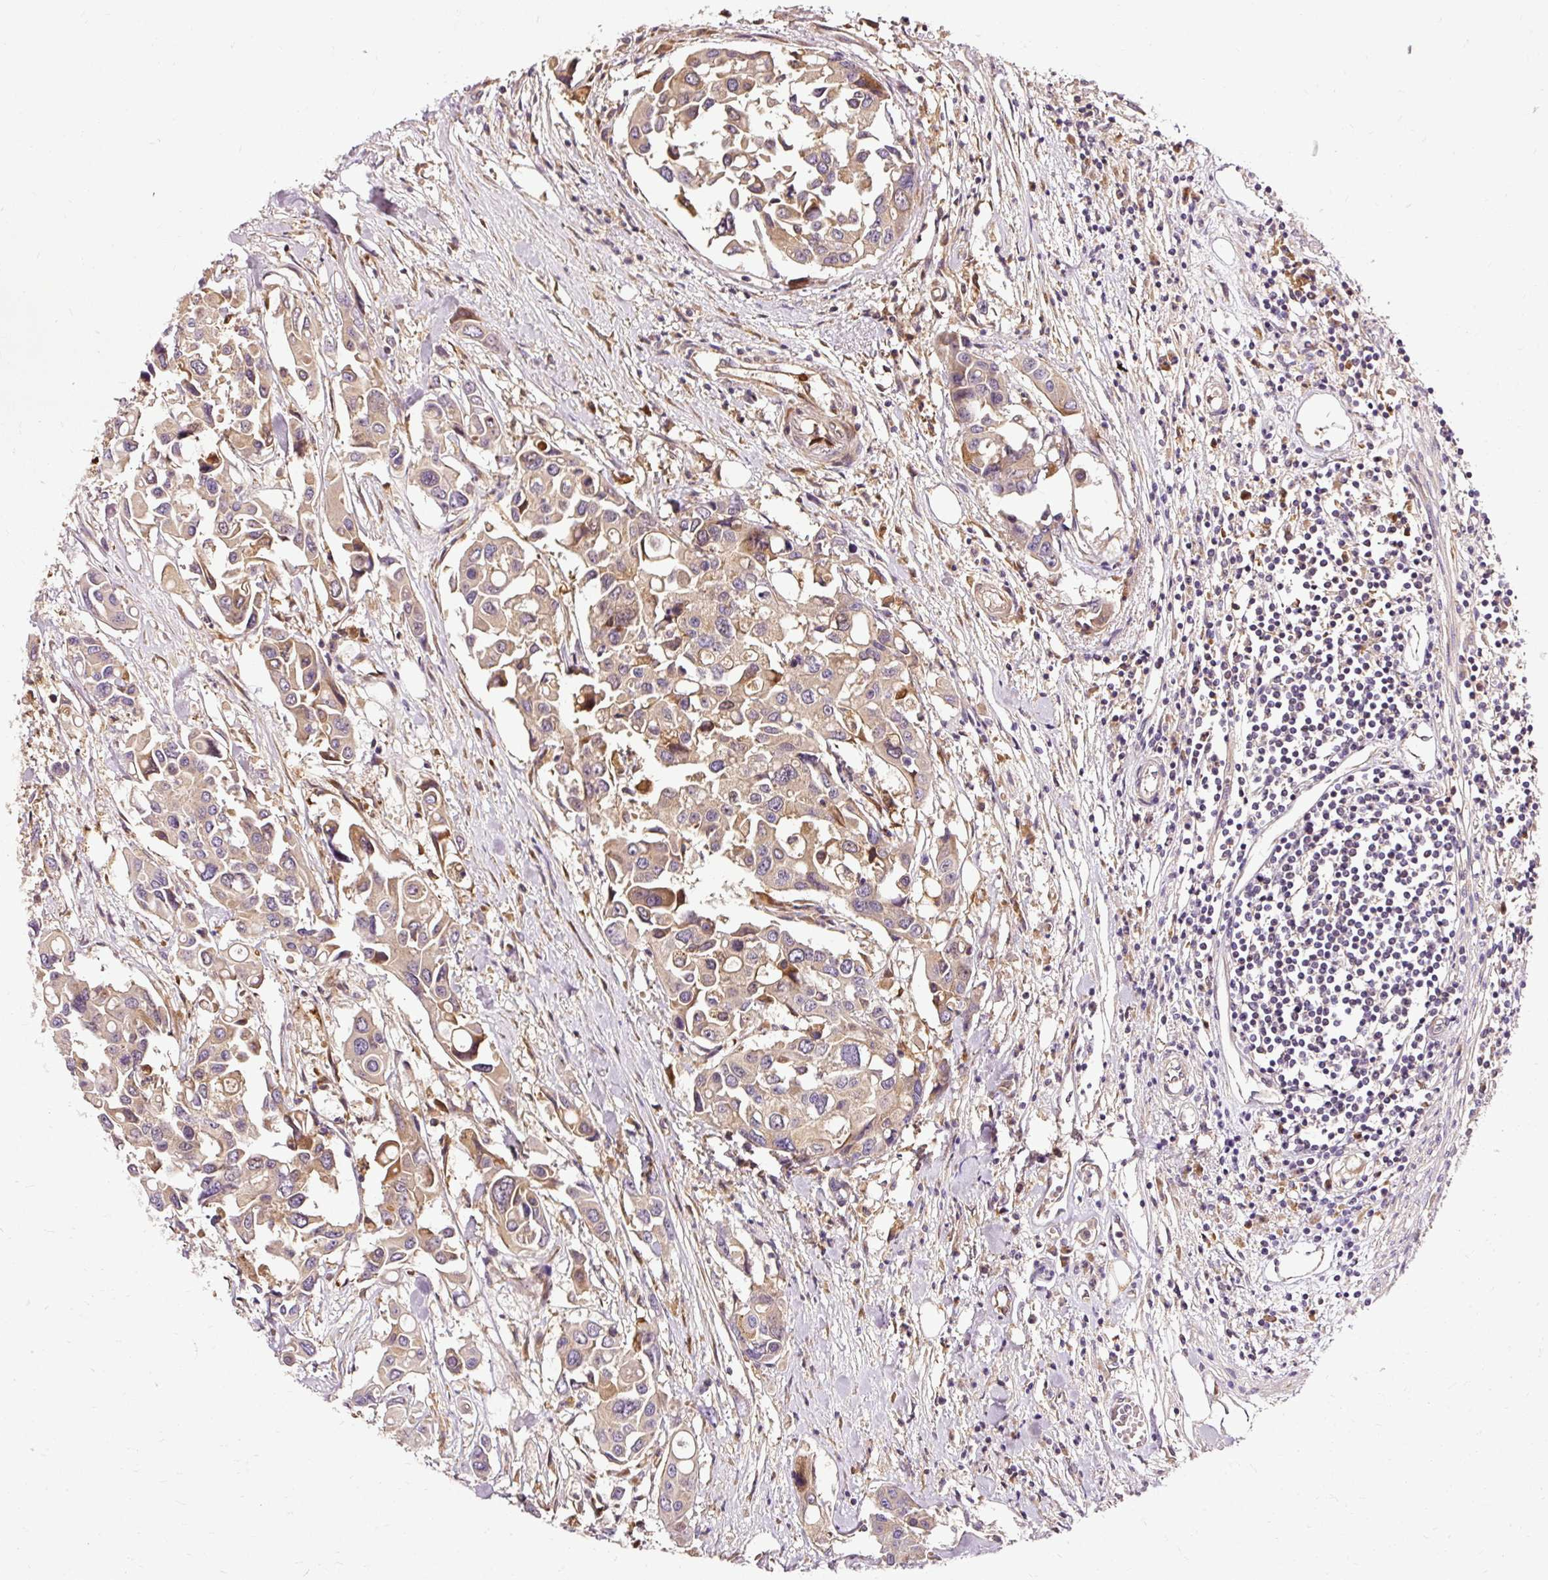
{"staining": {"intensity": "weak", "quantity": "25%-75%", "location": "cytoplasmic/membranous"}, "tissue": "colorectal cancer", "cell_type": "Tumor cells", "image_type": "cancer", "snomed": [{"axis": "morphology", "description": "Adenocarcinoma, NOS"}, {"axis": "topography", "description": "Colon"}], "caption": "Protein positivity by immunohistochemistry (IHC) reveals weak cytoplasmic/membranous positivity in approximately 25%-75% of tumor cells in colorectal cancer (adenocarcinoma). (DAB = brown stain, brightfield microscopy at high magnification).", "gene": "NAPA", "patient": {"sex": "male", "age": 77}}